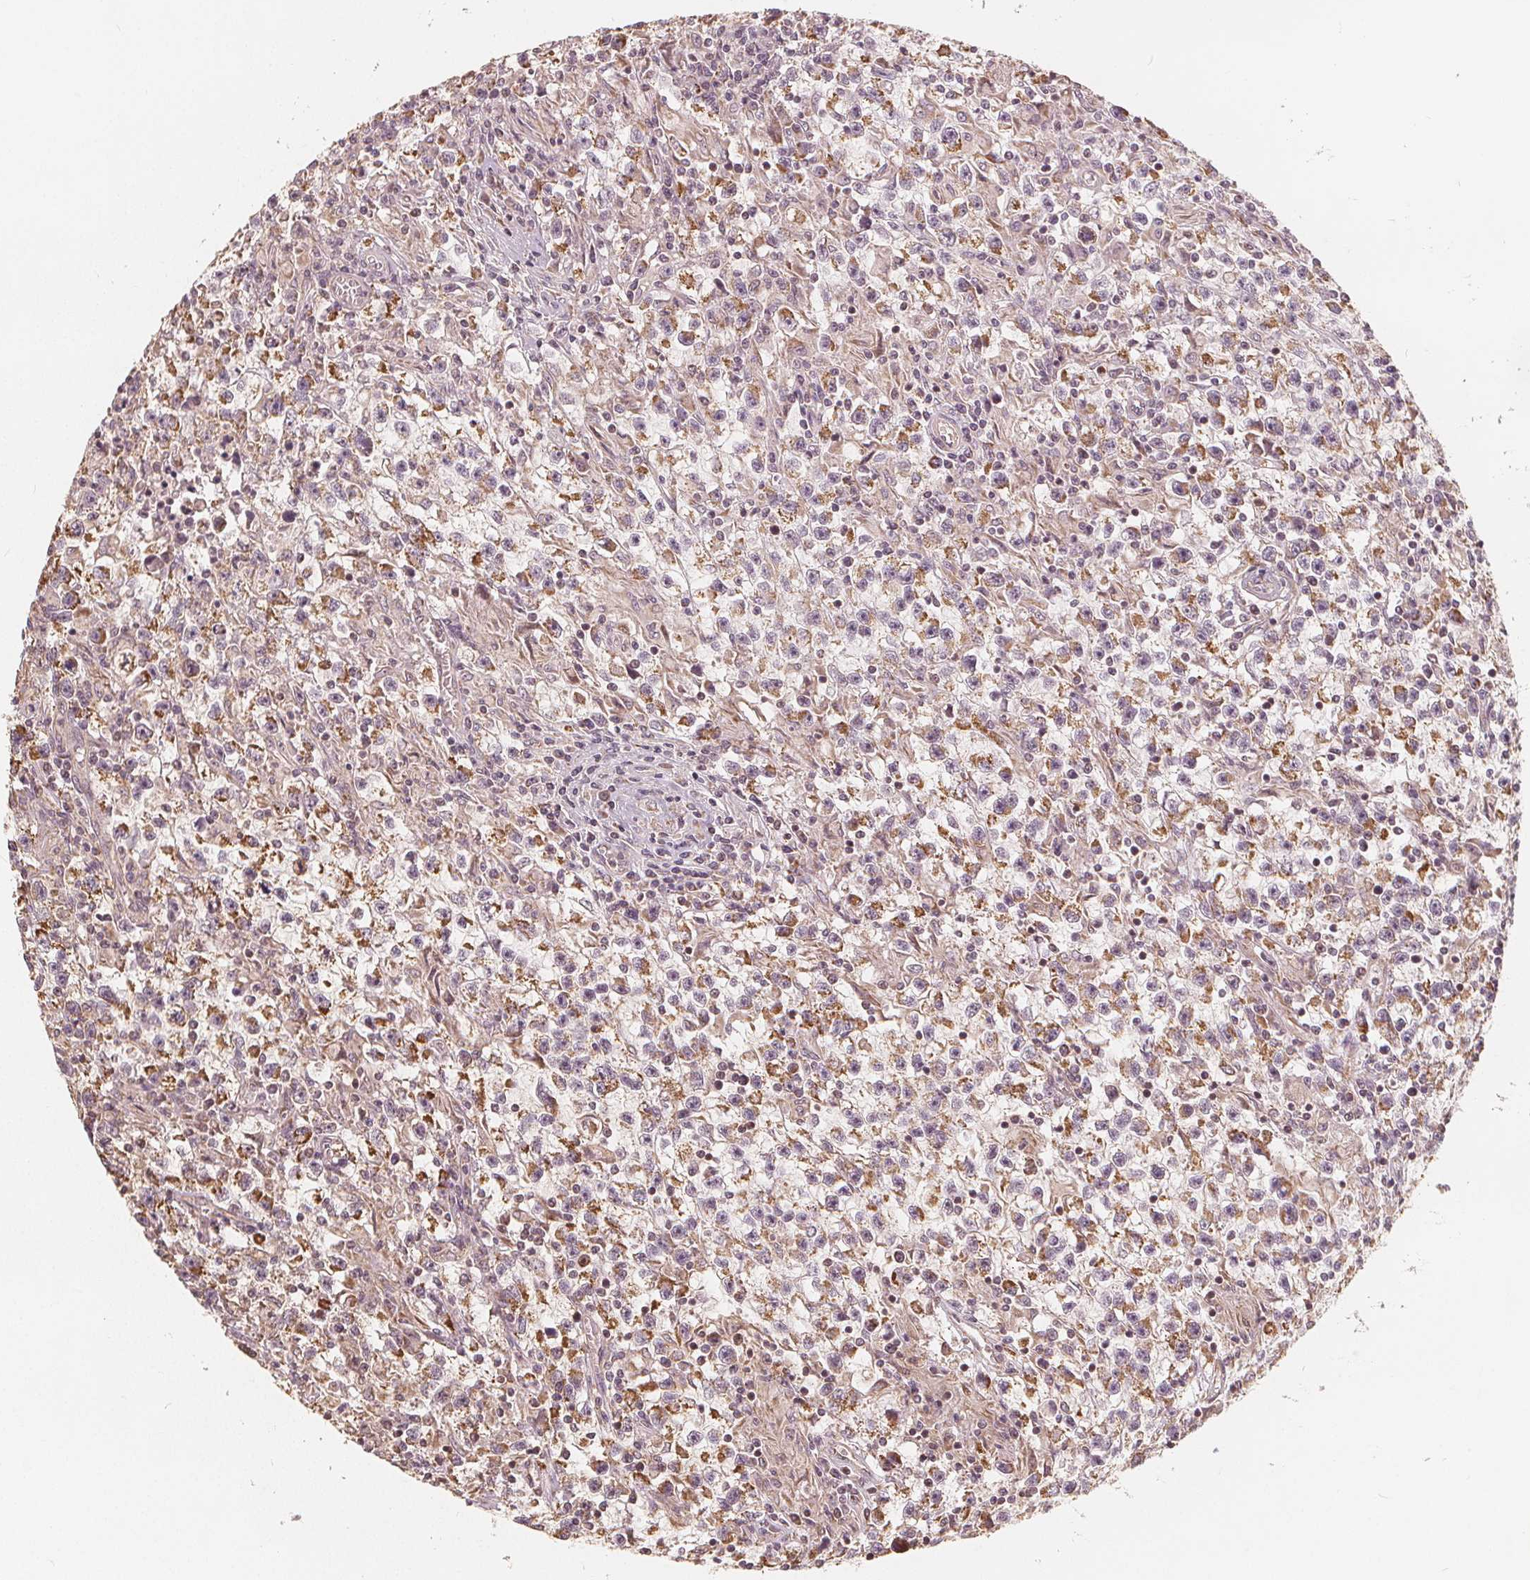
{"staining": {"intensity": "moderate", "quantity": "25%-75%", "location": "cytoplasmic/membranous"}, "tissue": "testis cancer", "cell_type": "Tumor cells", "image_type": "cancer", "snomed": [{"axis": "morphology", "description": "Seminoma, NOS"}, {"axis": "topography", "description": "Testis"}], "caption": "Human testis seminoma stained with a protein marker exhibits moderate staining in tumor cells.", "gene": "PEX26", "patient": {"sex": "male", "age": 31}}